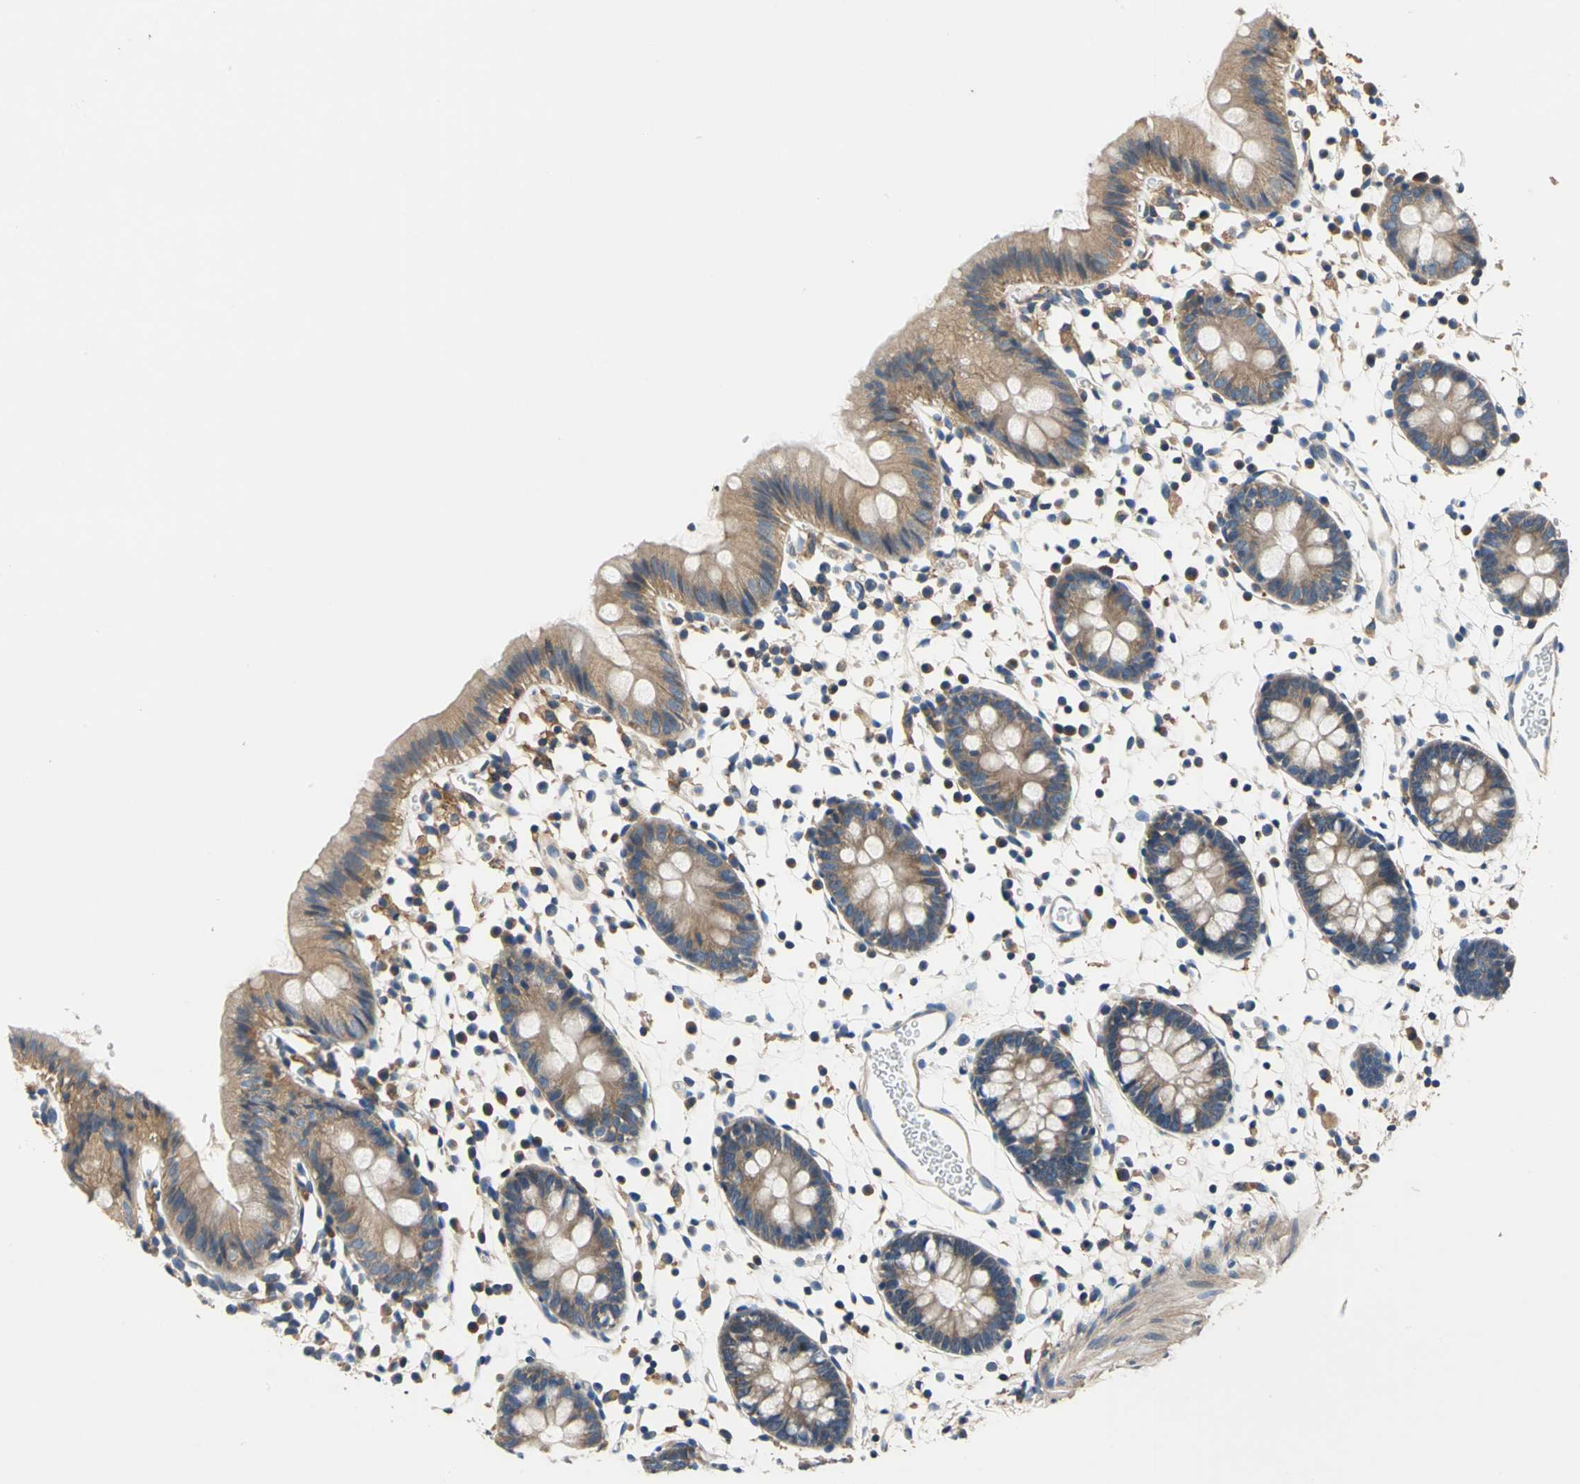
{"staining": {"intensity": "weak", "quantity": ">75%", "location": "cytoplasmic/membranous"}, "tissue": "colon", "cell_type": "Endothelial cells", "image_type": "normal", "snomed": [{"axis": "morphology", "description": "Normal tissue, NOS"}, {"axis": "topography", "description": "Colon"}], "caption": "High-magnification brightfield microscopy of benign colon stained with DAB (3,3'-diaminobenzidine) (brown) and counterstained with hematoxylin (blue). endothelial cells exhibit weak cytoplasmic/membranous expression is identified in about>75% of cells.", "gene": "DDX3X", "patient": {"sex": "male", "age": 14}}